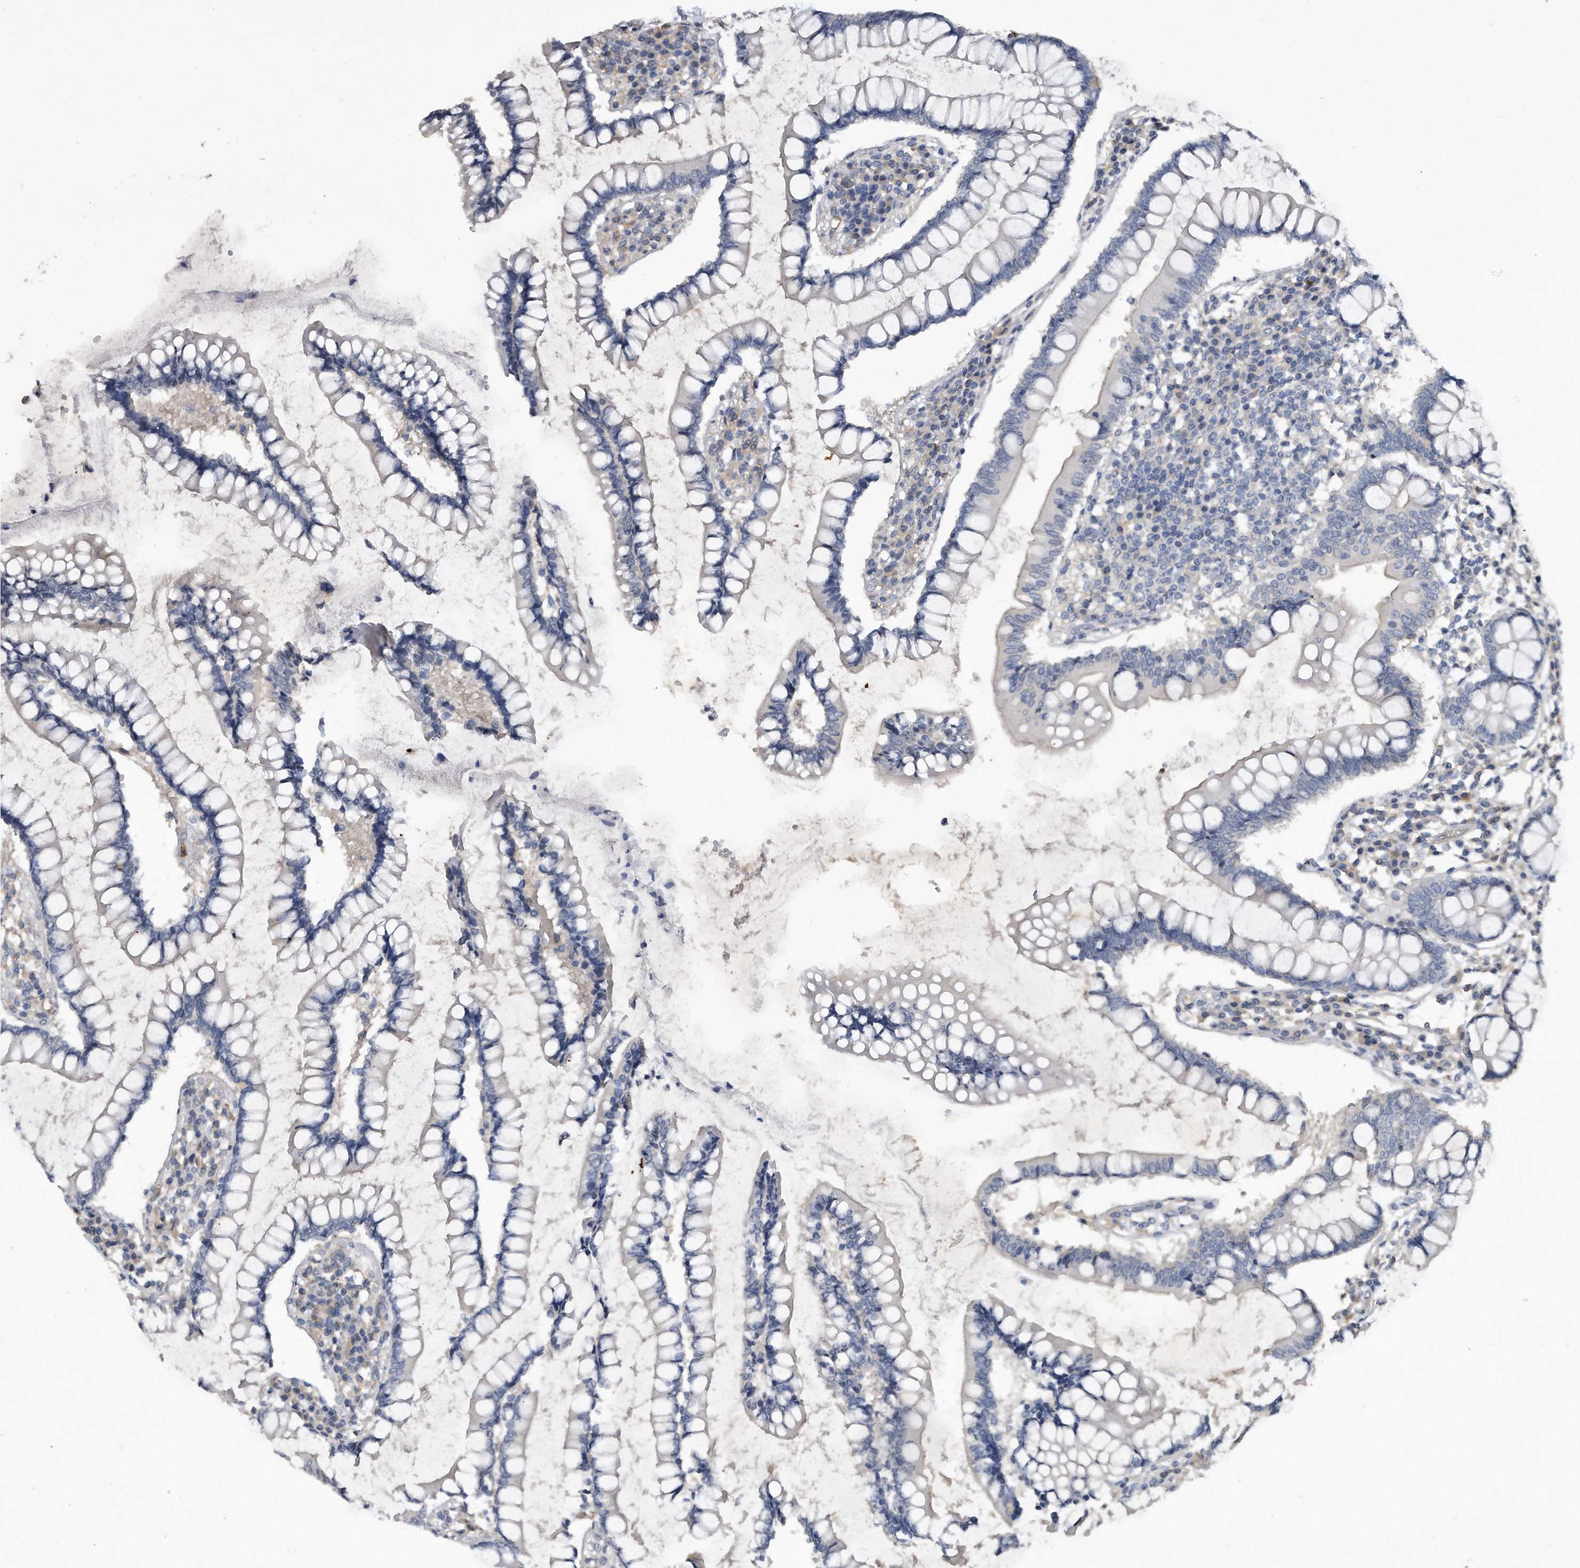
{"staining": {"intensity": "moderate", "quantity": ">75%", "location": "cytoplasmic/membranous"}, "tissue": "colon", "cell_type": "Endothelial cells", "image_type": "normal", "snomed": [{"axis": "morphology", "description": "Normal tissue, NOS"}, {"axis": "topography", "description": "Colon"}], "caption": "Colon stained with DAB immunohistochemistry (IHC) demonstrates medium levels of moderate cytoplasmic/membranous positivity in about >75% of endothelial cells. (Brightfield microscopy of DAB IHC at high magnification).", "gene": "HOMER3", "patient": {"sex": "female", "age": 79}}